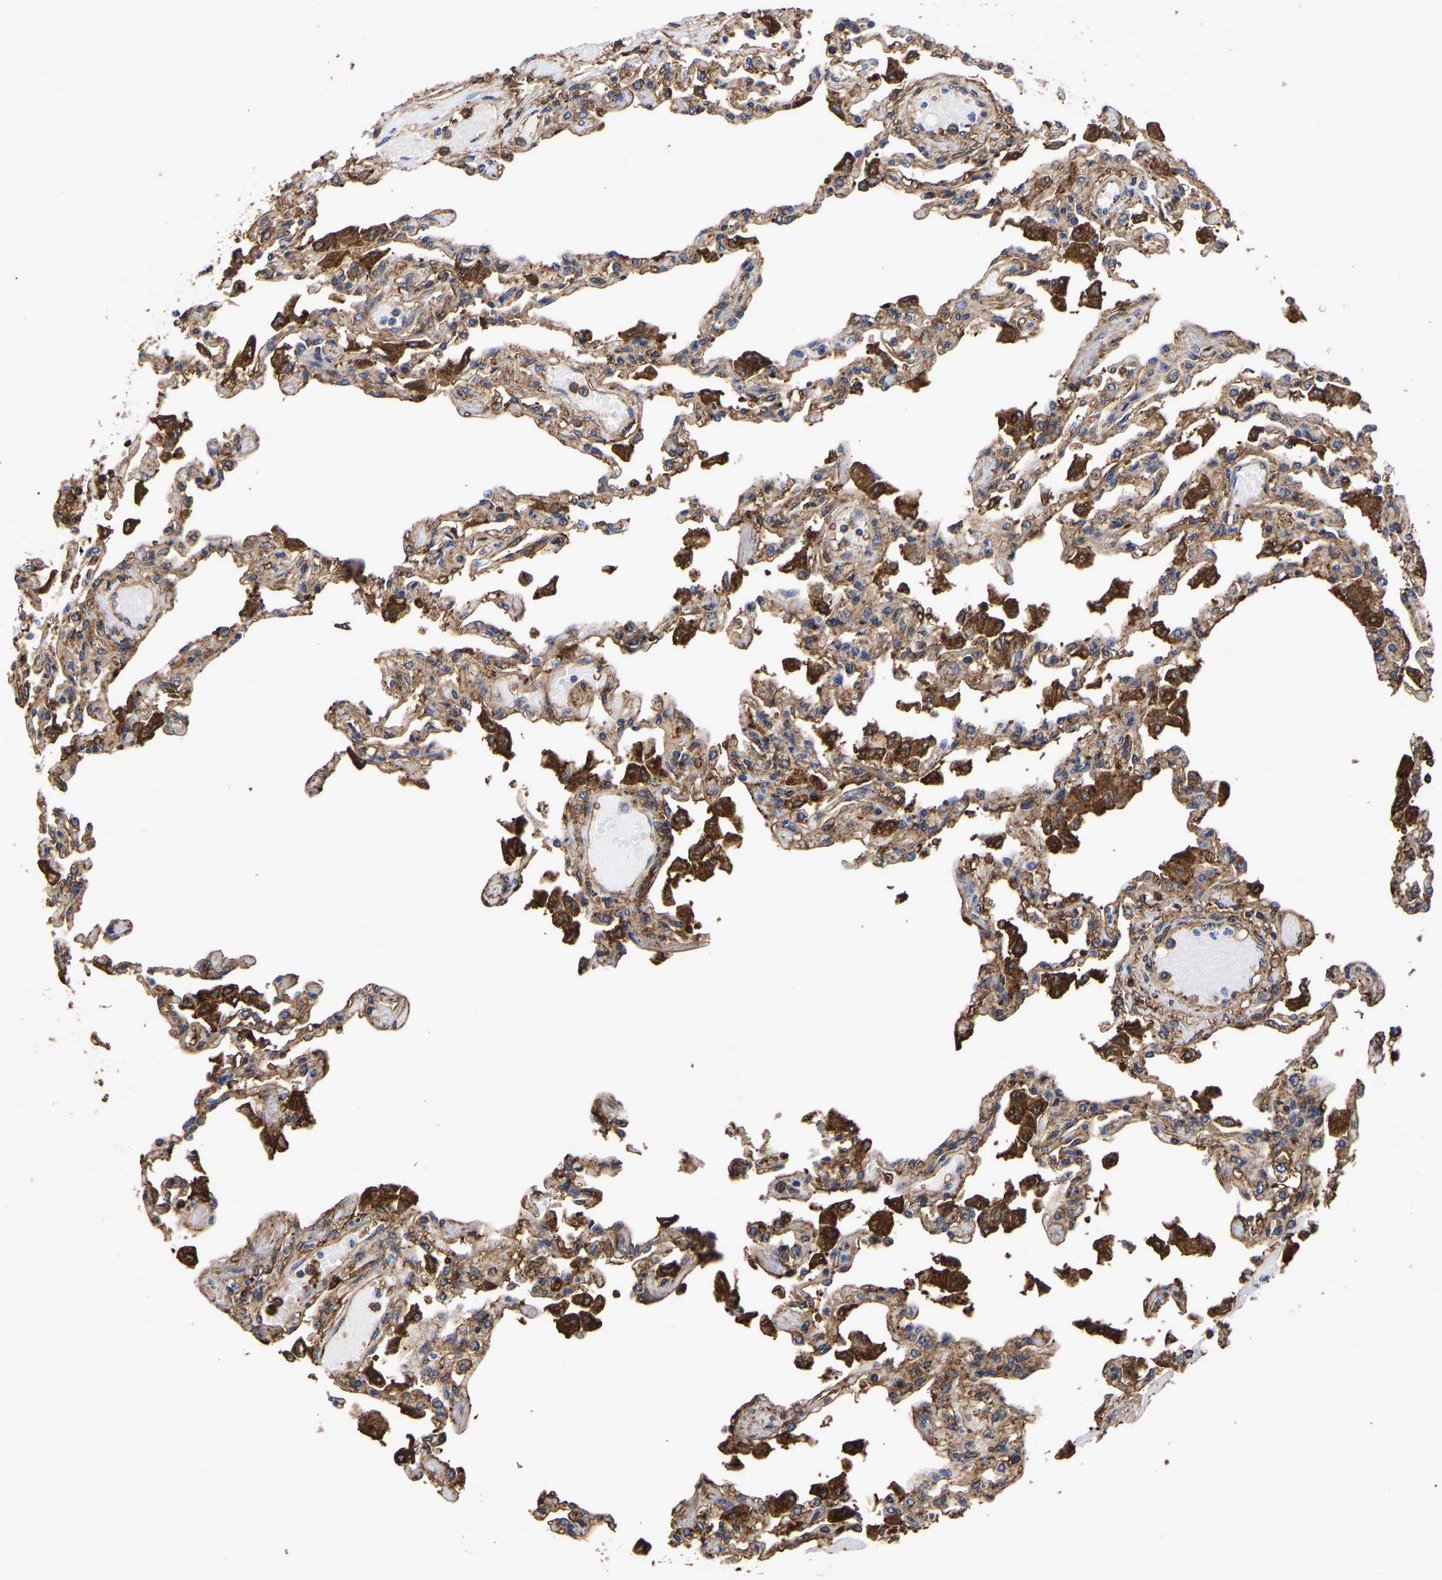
{"staining": {"intensity": "moderate", "quantity": ">75%", "location": "cytoplasmic/membranous"}, "tissue": "lung", "cell_type": "Alveolar cells", "image_type": "normal", "snomed": [{"axis": "morphology", "description": "Normal tissue, NOS"}, {"axis": "topography", "description": "Bronchus"}, {"axis": "topography", "description": "Lung"}], "caption": "Protein analysis of unremarkable lung displays moderate cytoplasmic/membranous positivity in about >75% of alveolar cells. (IHC, brightfield microscopy, high magnification).", "gene": "LIF", "patient": {"sex": "female", "age": 49}}